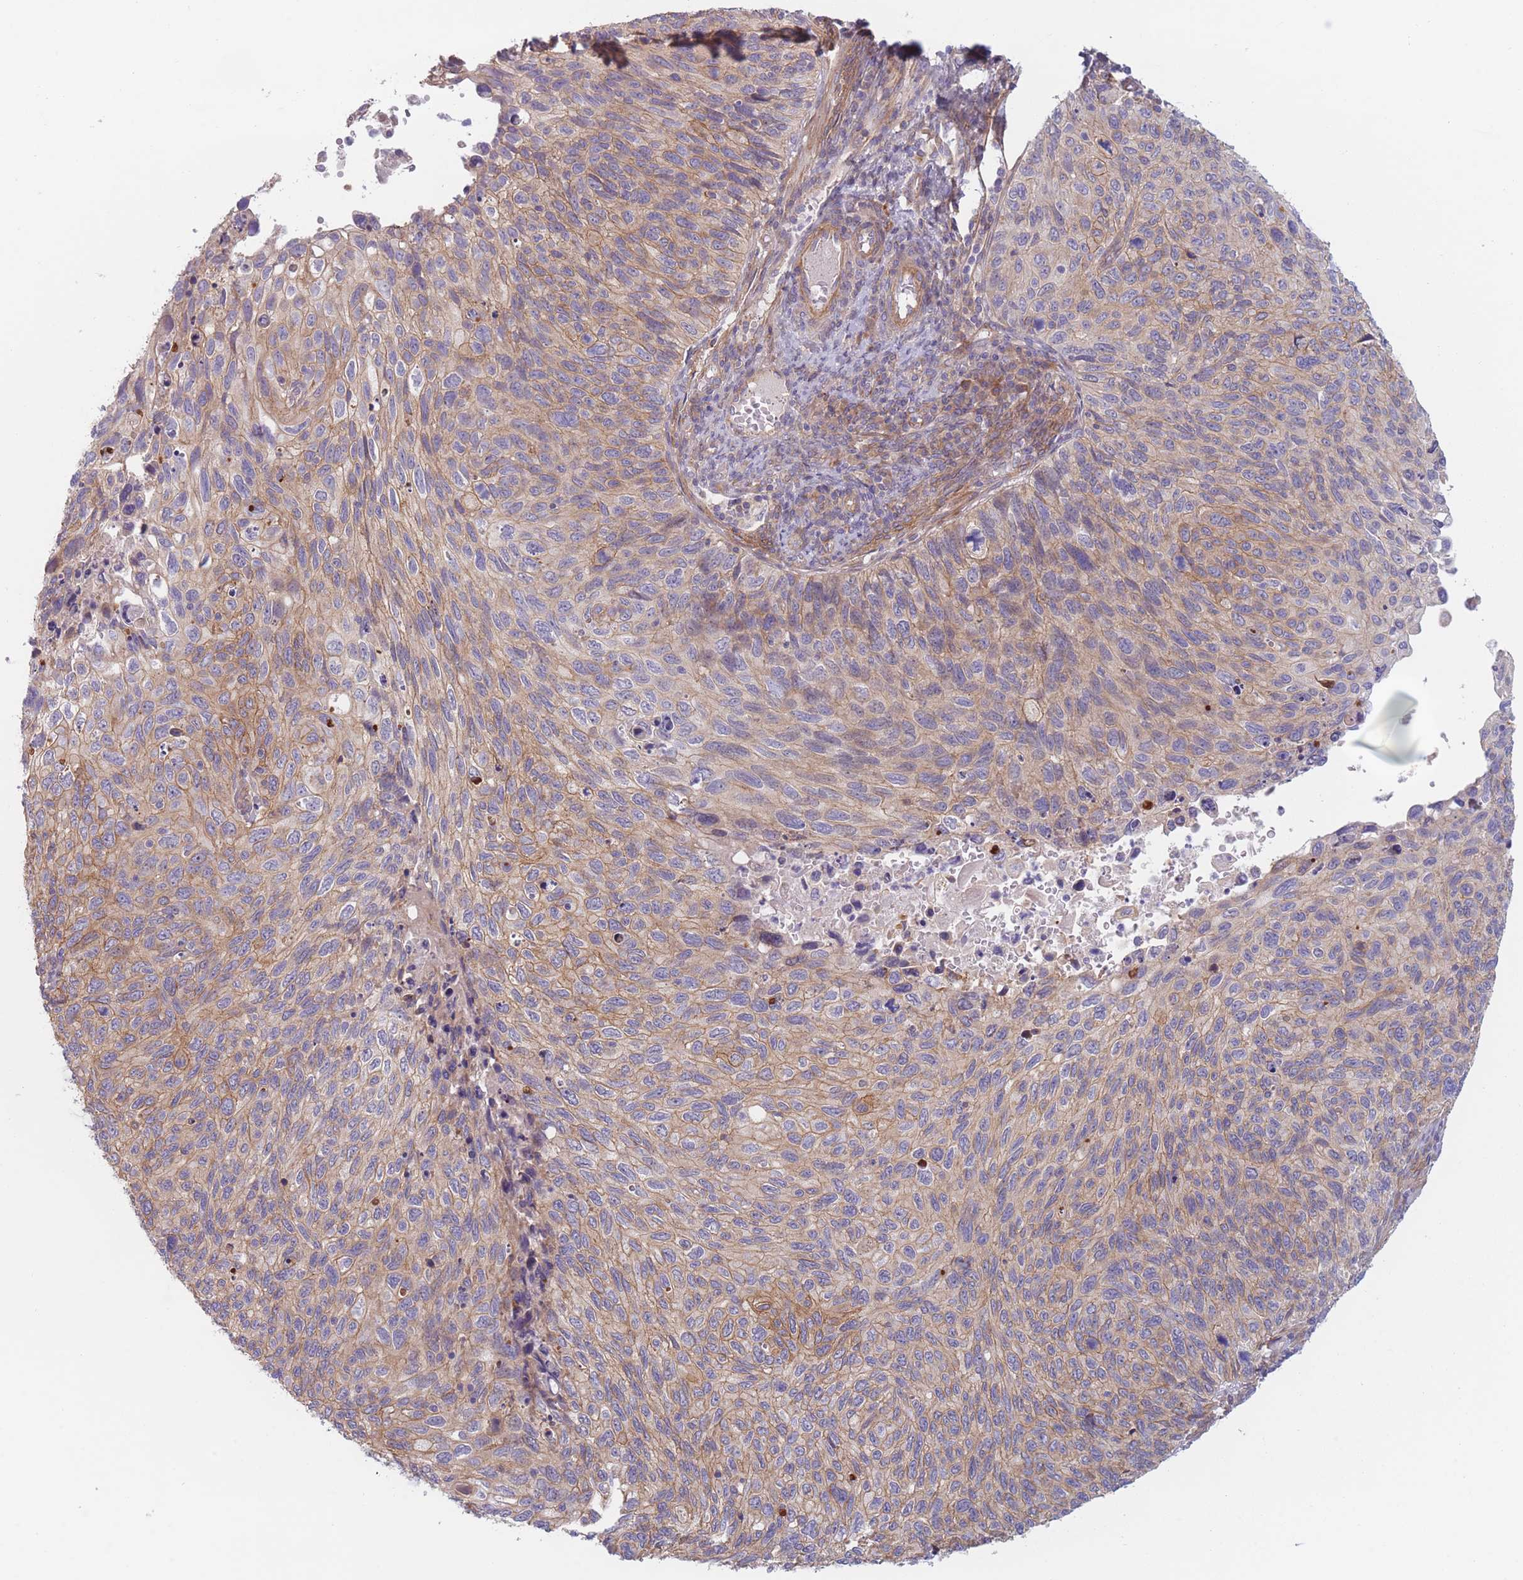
{"staining": {"intensity": "moderate", "quantity": ">75%", "location": "cytoplasmic/membranous"}, "tissue": "cervical cancer", "cell_type": "Tumor cells", "image_type": "cancer", "snomed": [{"axis": "morphology", "description": "Squamous cell carcinoma, NOS"}, {"axis": "topography", "description": "Cervix"}], "caption": "Squamous cell carcinoma (cervical) was stained to show a protein in brown. There is medium levels of moderate cytoplasmic/membranous expression in approximately >75% of tumor cells.", "gene": "WDR93", "patient": {"sex": "female", "age": 70}}